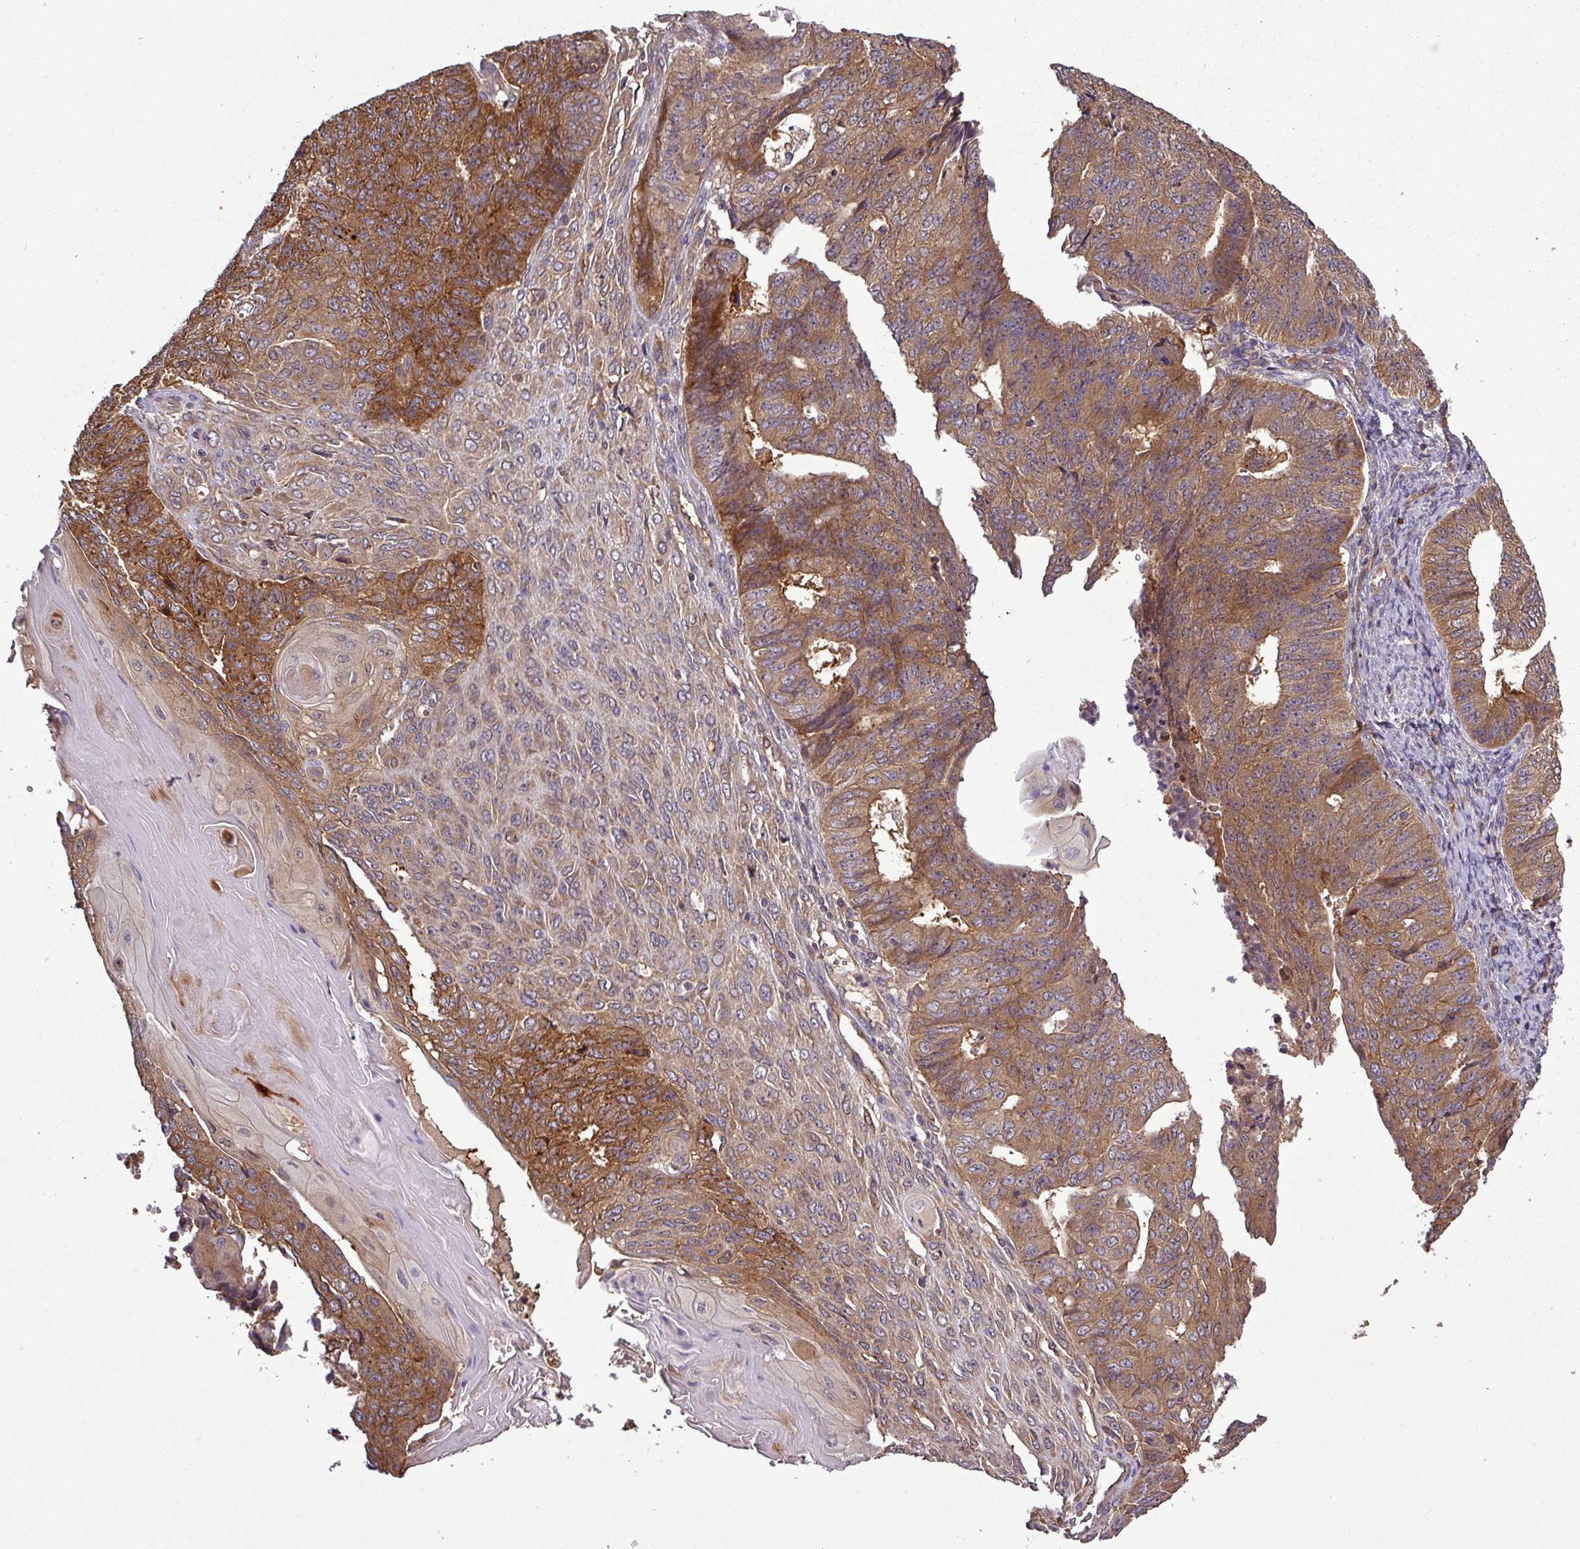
{"staining": {"intensity": "strong", "quantity": ">75%", "location": "cytoplasmic/membranous"}, "tissue": "endometrial cancer", "cell_type": "Tumor cells", "image_type": "cancer", "snomed": [{"axis": "morphology", "description": "Adenocarcinoma, NOS"}, {"axis": "topography", "description": "Endometrium"}], "caption": "DAB immunohistochemical staining of adenocarcinoma (endometrial) shows strong cytoplasmic/membranous protein positivity in about >75% of tumor cells.", "gene": "SIRPB2", "patient": {"sex": "female", "age": 32}}